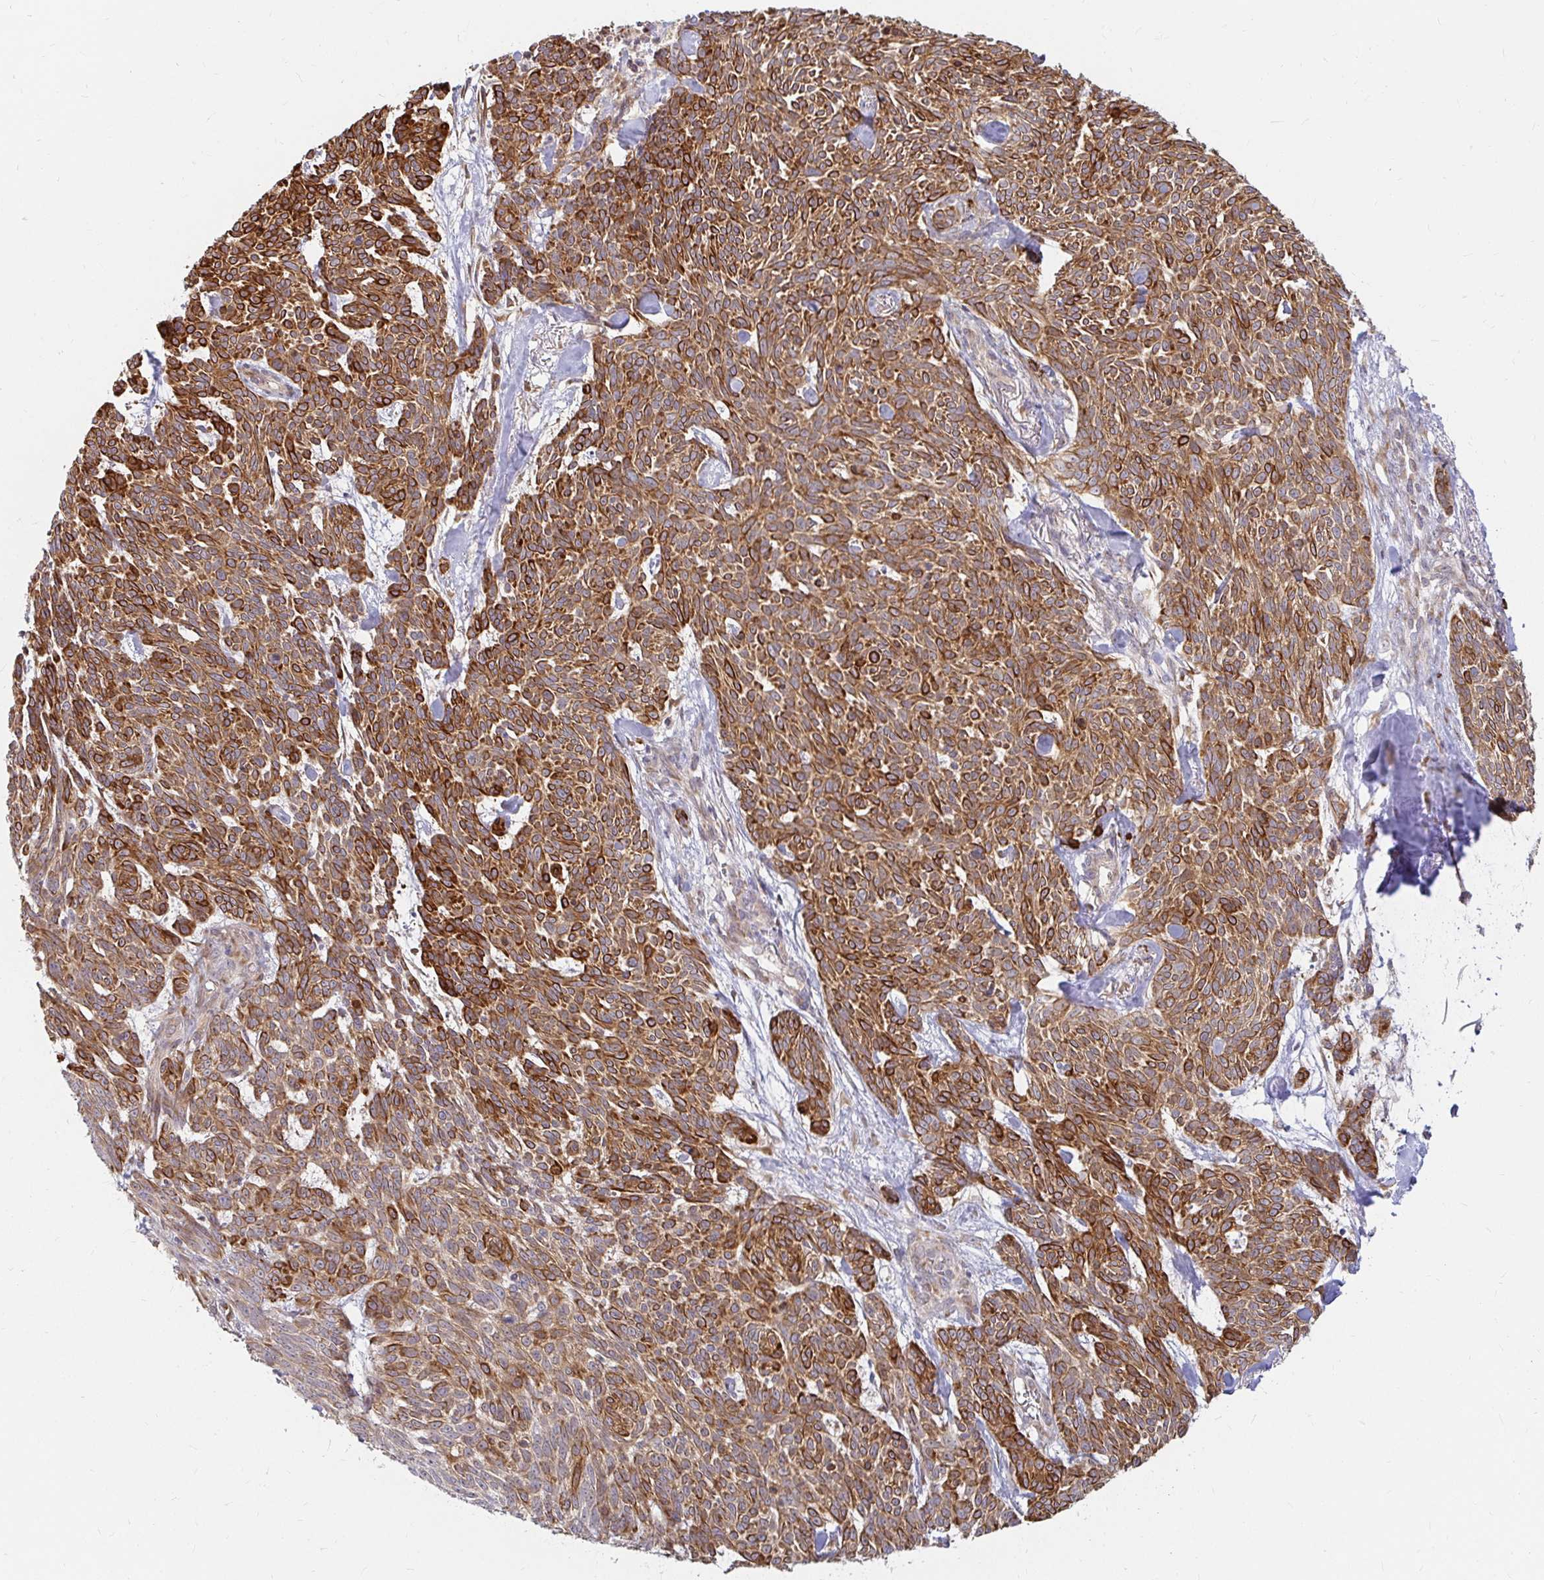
{"staining": {"intensity": "strong", "quantity": ">75%", "location": "cytoplasmic/membranous"}, "tissue": "skin cancer", "cell_type": "Tumor cells", "image_type": "cancer", "snomed": [{"axis": "morphology", "description": "Basal cell carcinoma"}, {"axis": "topography", "description": "Skin"}], "caption": "Immunohistochemistry (IHC) of skin basal cell carcinoma demonstrates high levels of strong cytoplasmic/membranous expression in approximately >75% of tumor cells.", "gene": "CAST", "patient": {"sex": "female", "age": 93}}